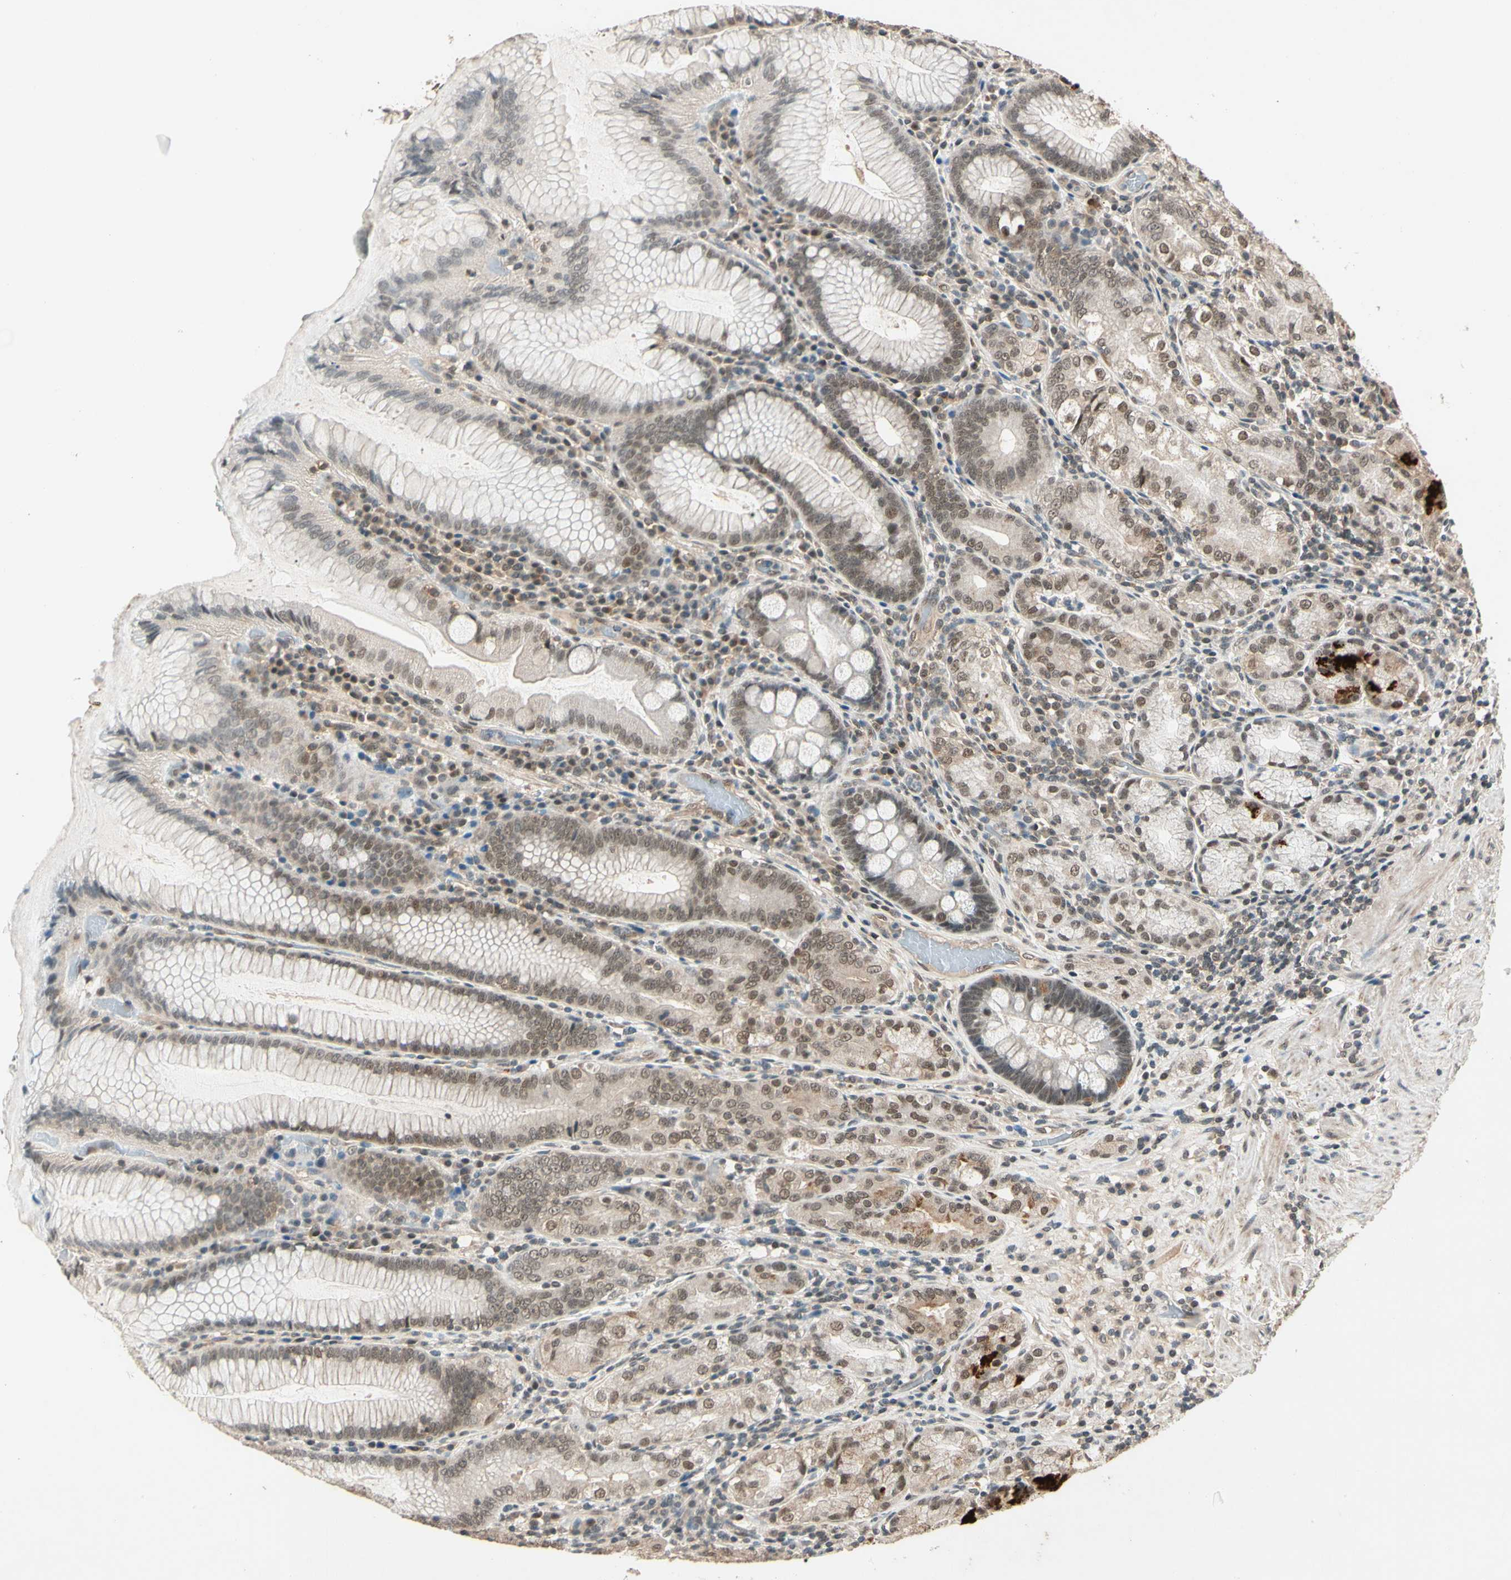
{"staining": {"intensity": "moderate", "quantity": ">75%", "location": "cytoplasmic/membranous,nuclear"}, "tissue": "stomach", "cell_type": "Glandular cells", "image_type": "normal", "snomed": [{"axis": "morphology", "description": "Normal tissue, NOS"}, {"axis": "topography", "description": "Stomach, lower"}], "caption": "Immunohistochemical staining of benign human stomach exhibits moderate cytoplasmic/membranous,nuclear protein expression in approximately >75% of glandular cells. The staining is performed using DAB (3,3'-diaminobenzidine) brown chromogen to label protein expression. The nuclei are counter-stained blue using hematoxylin.", "gene": "ZSCAN12", "patient": {"sex": "female", "age": 76}}